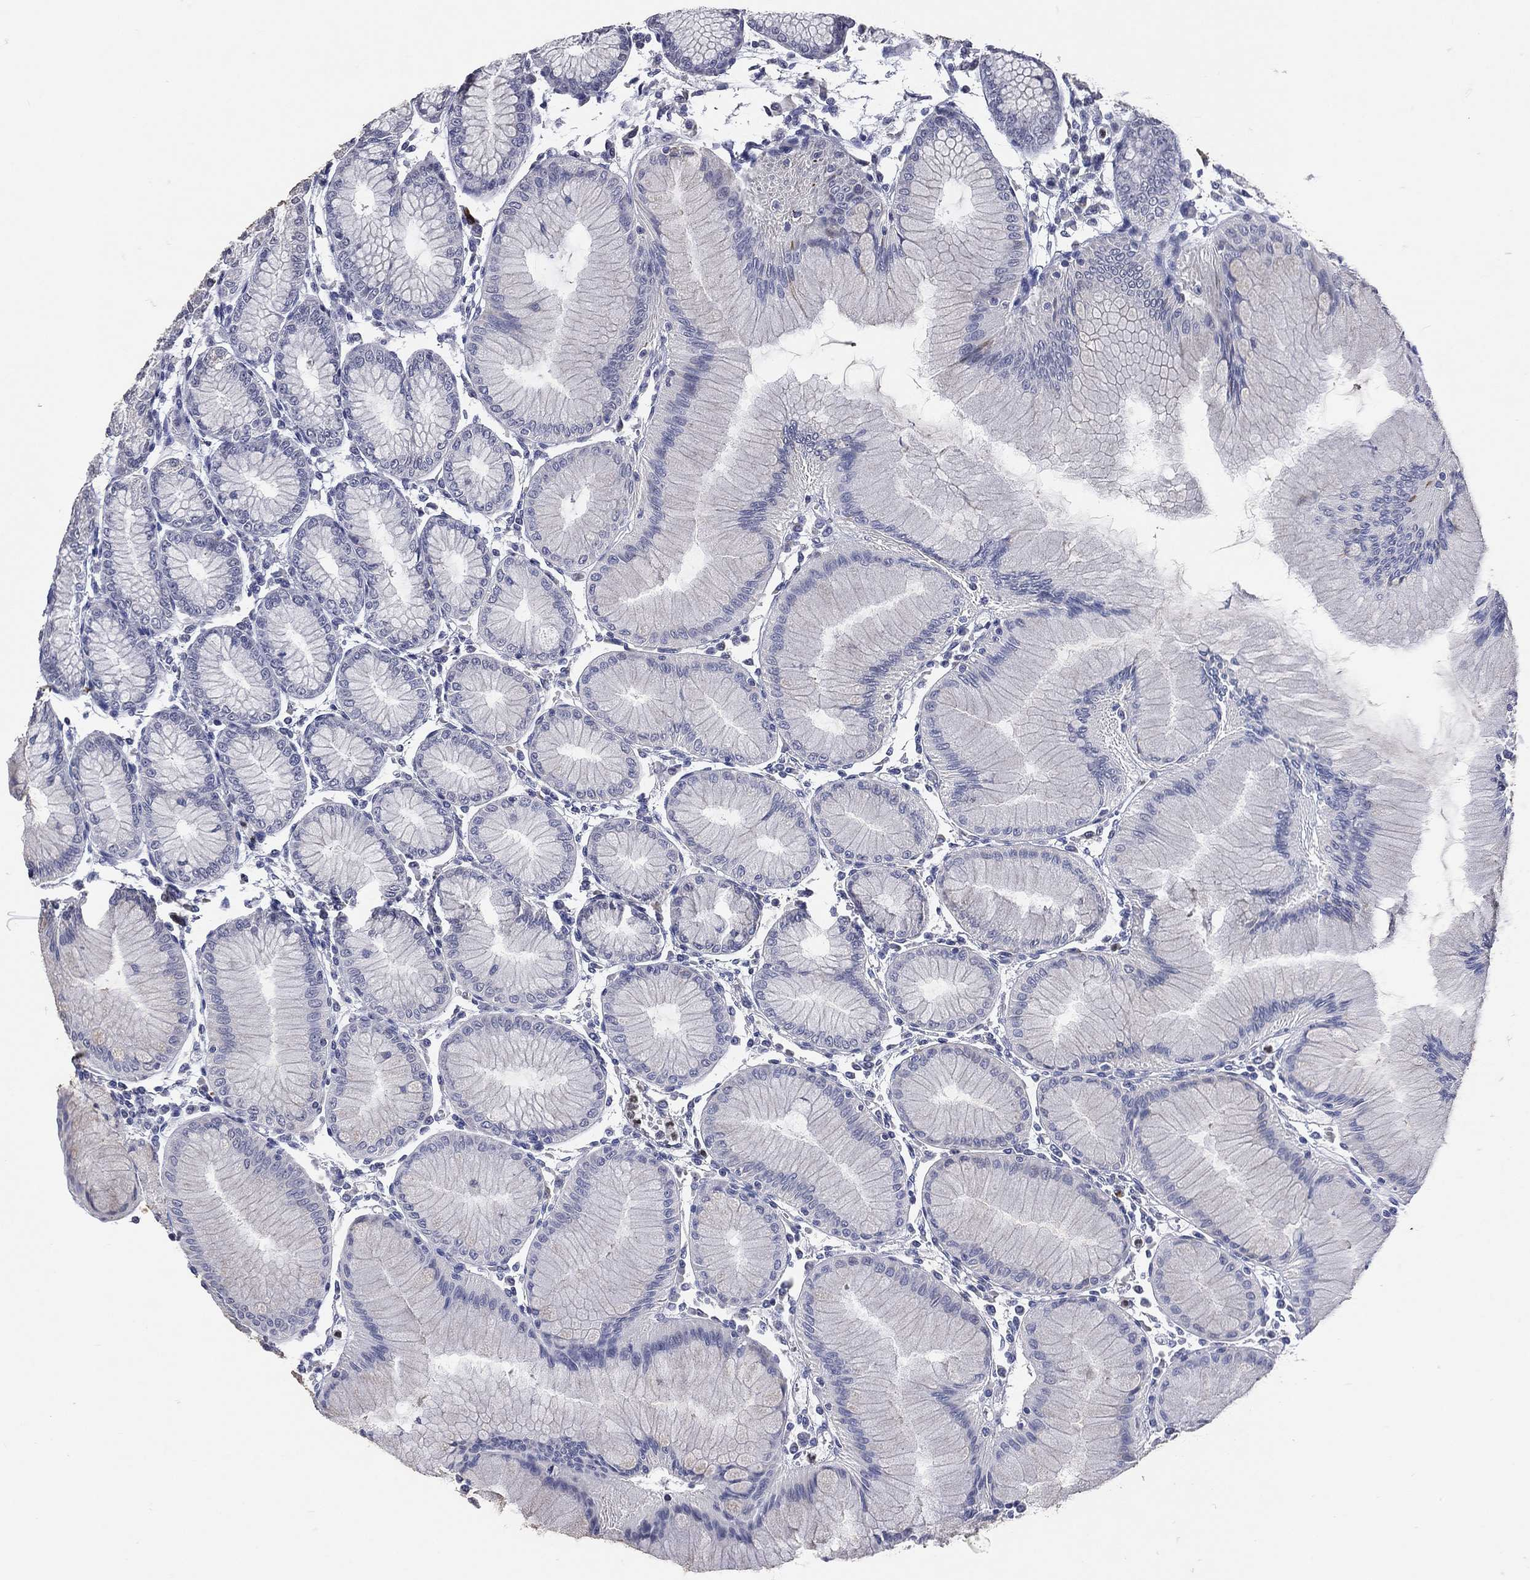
{"staining": {"intensity": "negative", "quantity": "none", "location": "none"}, "tissue": "stomach", "cell_type": "Glandular cells", "image_type": "normal", "snomed": [{"axis": "morphology", "description": "Normal tissue, NOS"}, {"axis": "topography", "description": "Stomach"}], "caption": "There is no significant staining in glandular cells of stomach. (DAB (3,3'-diaminobenzidine) immunohistochemistry with hematoxylin counter stain).", "gene": "SLC34A2", "patient": {"sex": "female", "age": 57}}